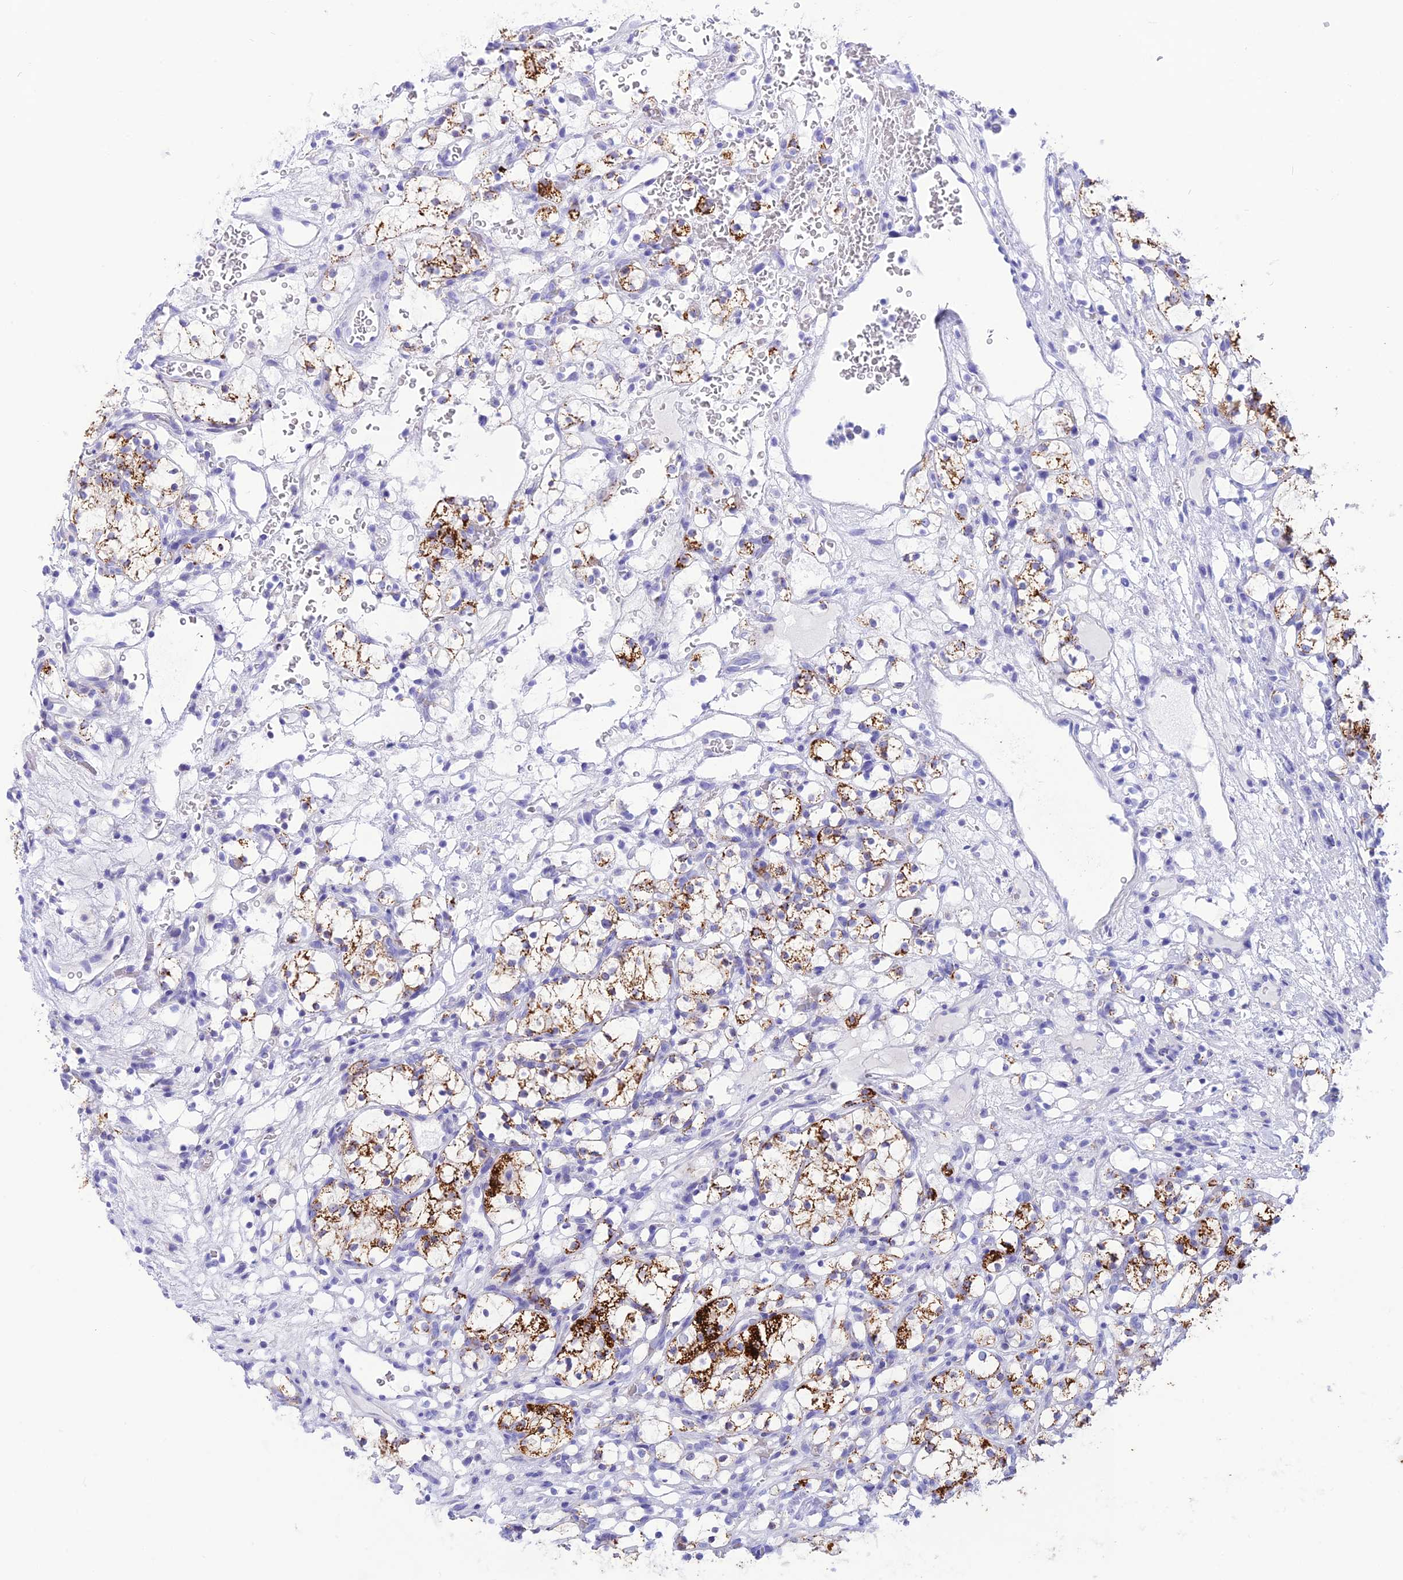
{"staining": {"intensity": "moderate", "quantity": "<25%", "location": "cytoplasmic/membranous"}, "tissue": "renal cancer", "cell_type": "Tumor cells", "image_type": "cancer", "snomed": [{"axis": "morphology", "description": "Adenocarcinoma, NOS"}, {"axis": "topography", "description": "Kidney"}], "caption": "A brown stain shows moderate cytoplasmic/membranous expression of a protein in renal cancer (adenocarcinoma) tumor cells.", "gene": "GLYATL1", "patient": {"sex": "female", "age": 69}}